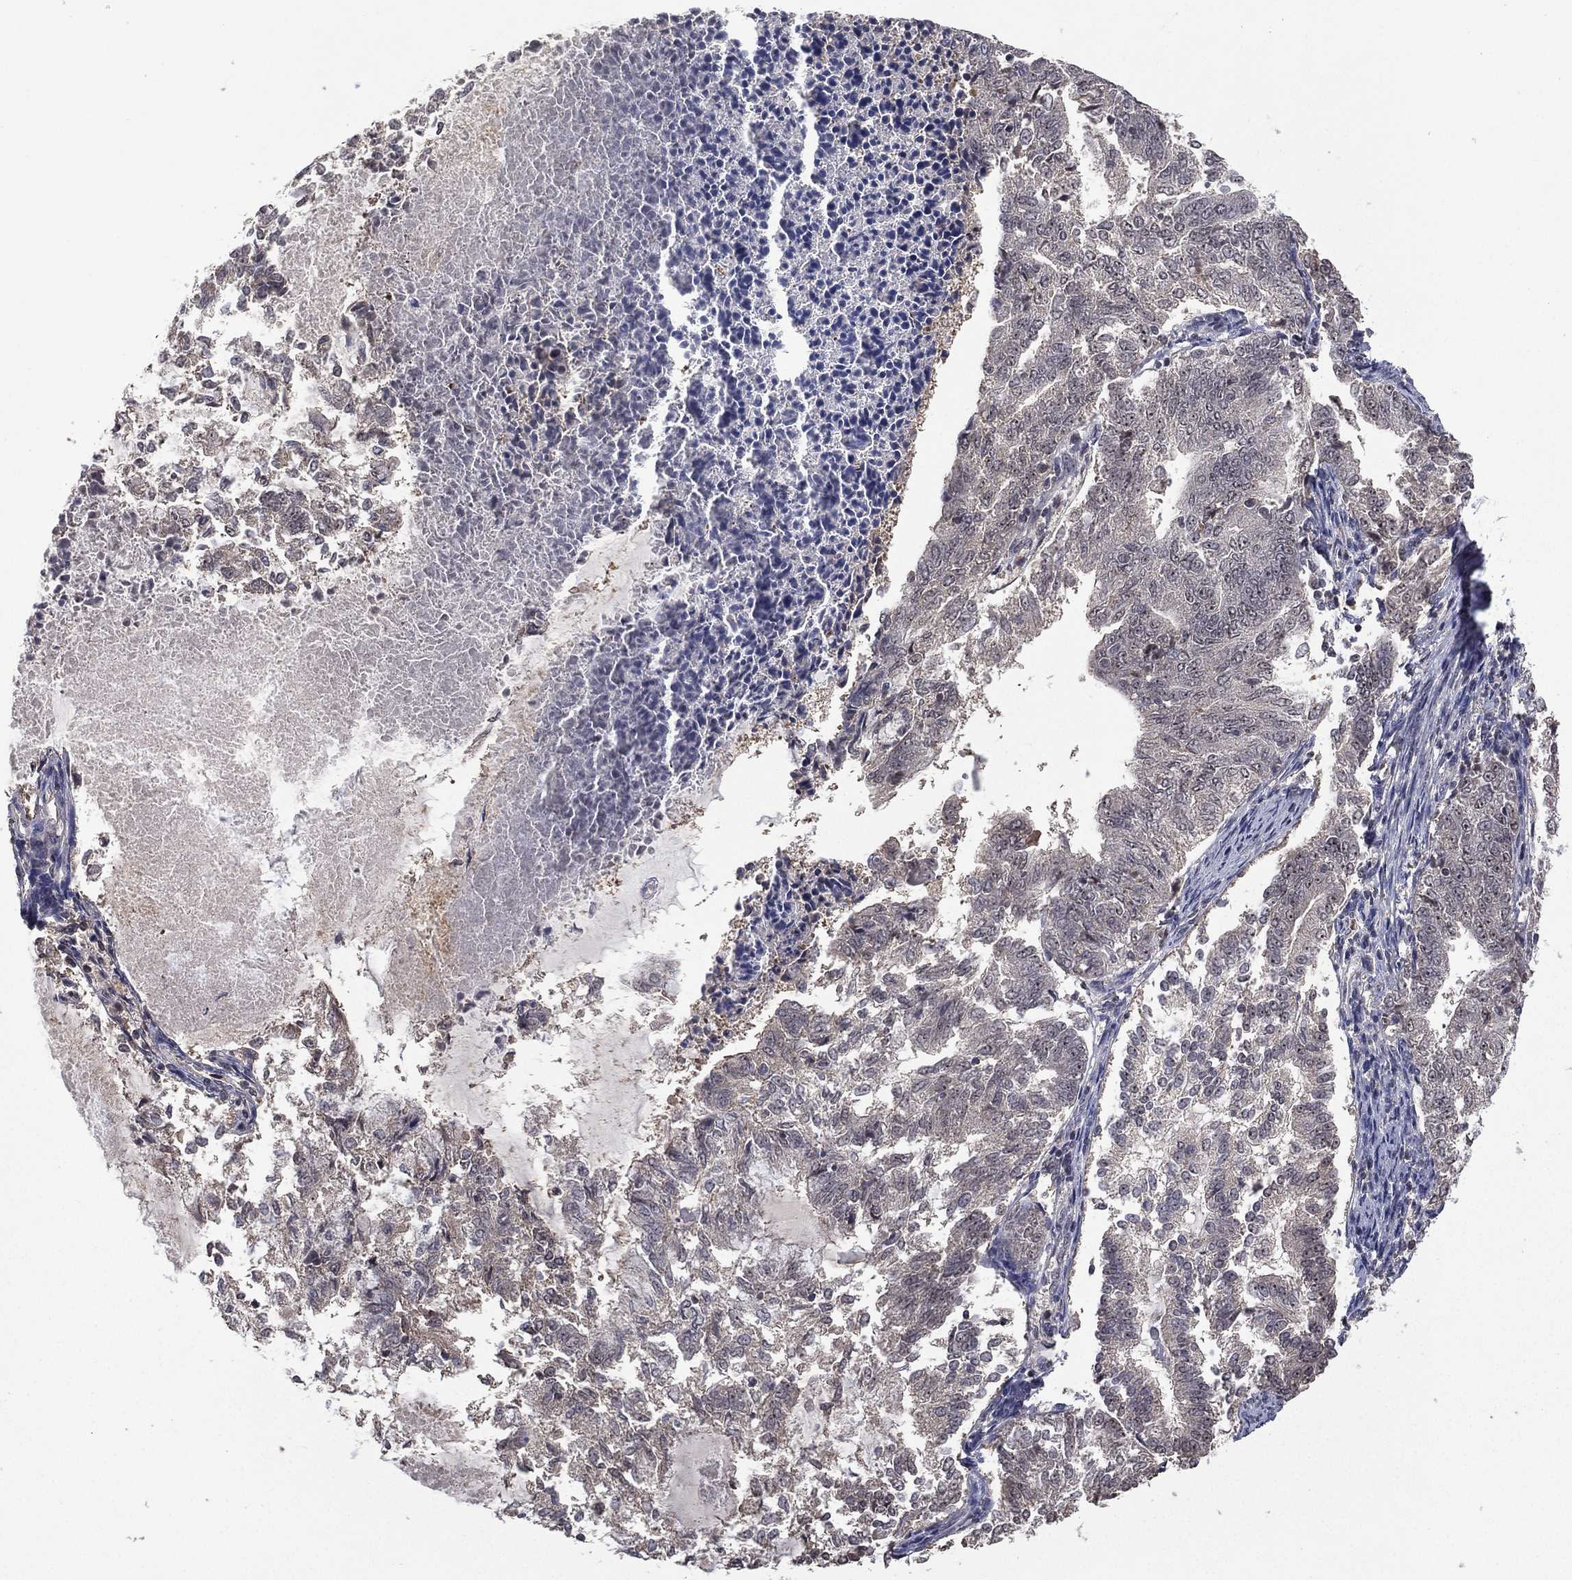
{"staining": {"intensity": "negative", "quantity": "none", "location": "none"}, "tissue": "endometrial cancer", "cell_type": "Tumor cells", "image_type": "cancer", "snomed": [{"axis": "morphology", "description": "Adenocarcinoma, NOS"}, {"axis": "topography", "description": "Endometrium"}], "caption": "Protein analysis of endometrial cancer shows no significant expression in tumor cells.", "gene": "NELFCD", "patient": {"sex": "female", "age": 65}}